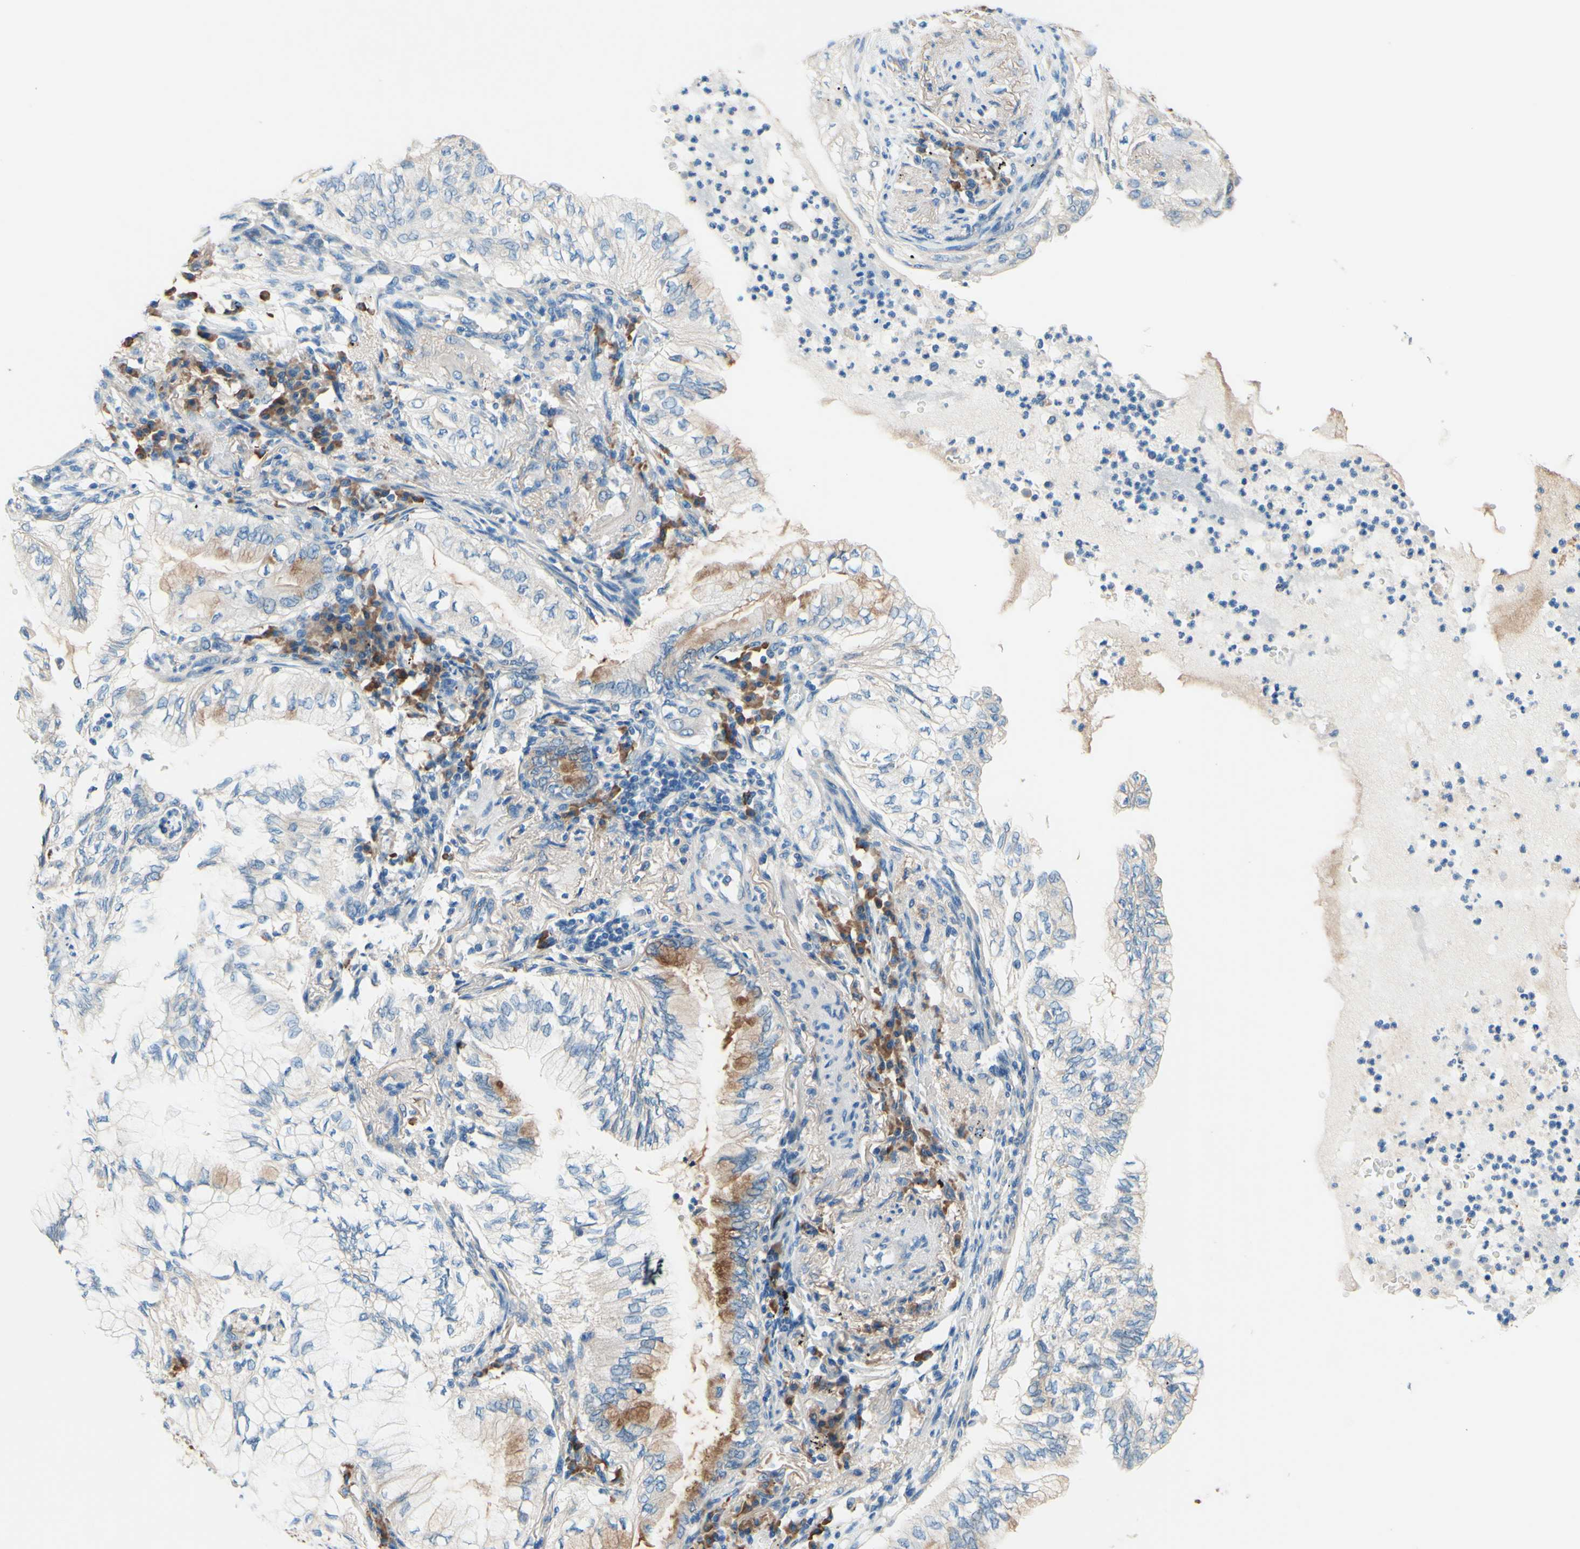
{"staining": {"intensity": "weak", "quantity": "25%-75%", "location": "cytoplasmic/membranous"}, "tissue": "lung cancer", "cell_type": "Tumor cells", "image_type": "cancer", "snomed": [{"axis": "morphology", "description": "Normal tissue, NOS"}, {"axis": "morphology", "description": "Adenocarcinoma, NOS"}, {"axis": "topography", "description": "Bronchus"}, {"axis": "topography", "description": "Lung"}], "caption": "Human adenocarcinoma (lung) stained with a protein marker displays weak staining in tumor cells.", "gene": "PASD1", "patient": {"sex": "female", "age": 70}}